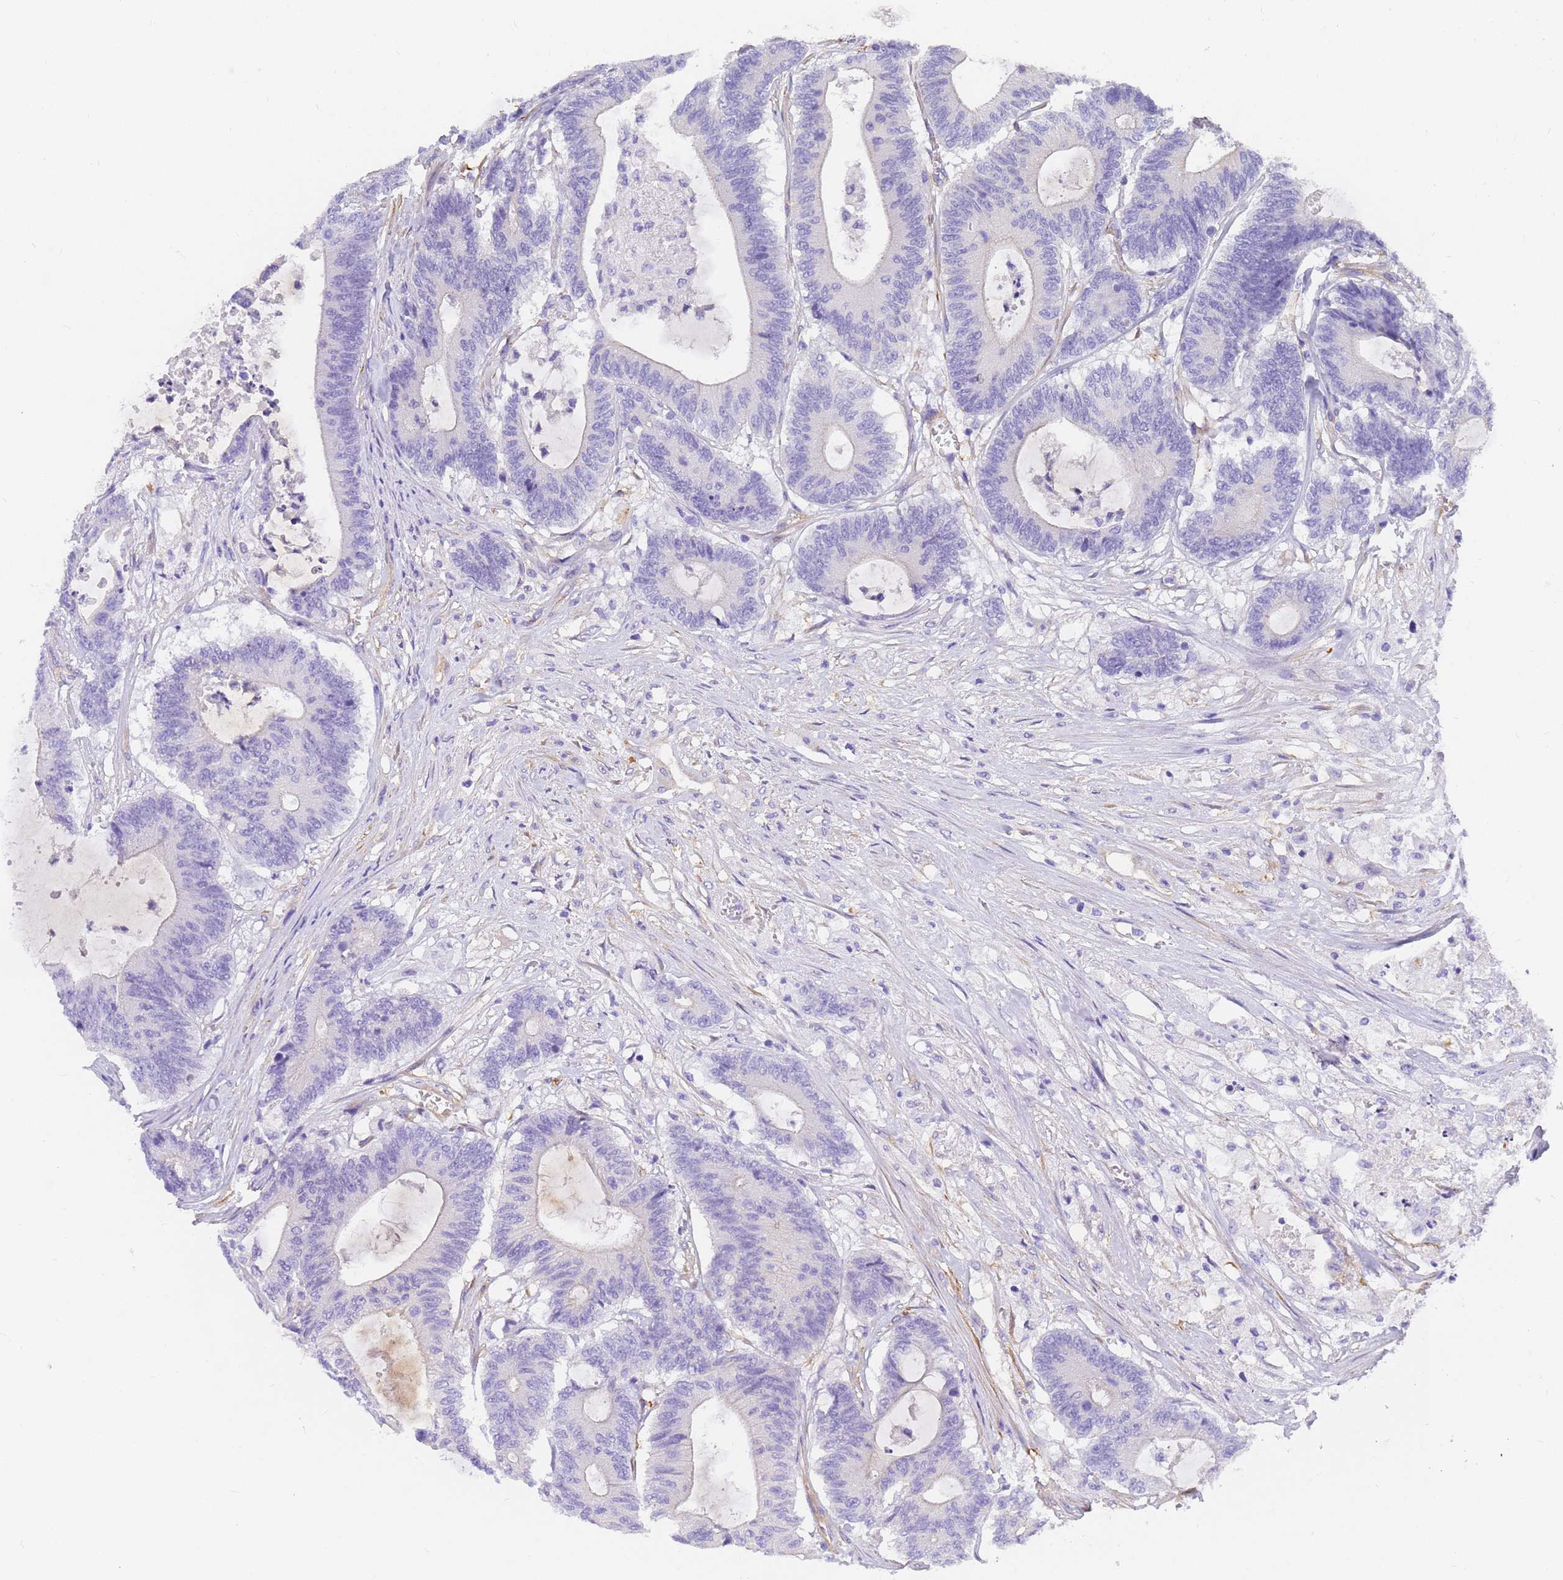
{"staining": {"intensity": "negative", "quantity": "none", "location": "none"}, "tissue": "colorectal cancer", "cell_type": "Tumor cells", "image_type": "cancer", "snomed": [{"axis": "morphology", "description": "Adenocarcinoma, NOS"}, {"axis": "topography", "description": "Colon"}], "caption": "DAB (3,3'-diaminobenzidine) immunohistochemical staining of colorectal adenocarcinoma demonstrates no significant expression in tumor cells.", "gene": "MVB12A", "patient": {"sex": "female", "age": 84}}